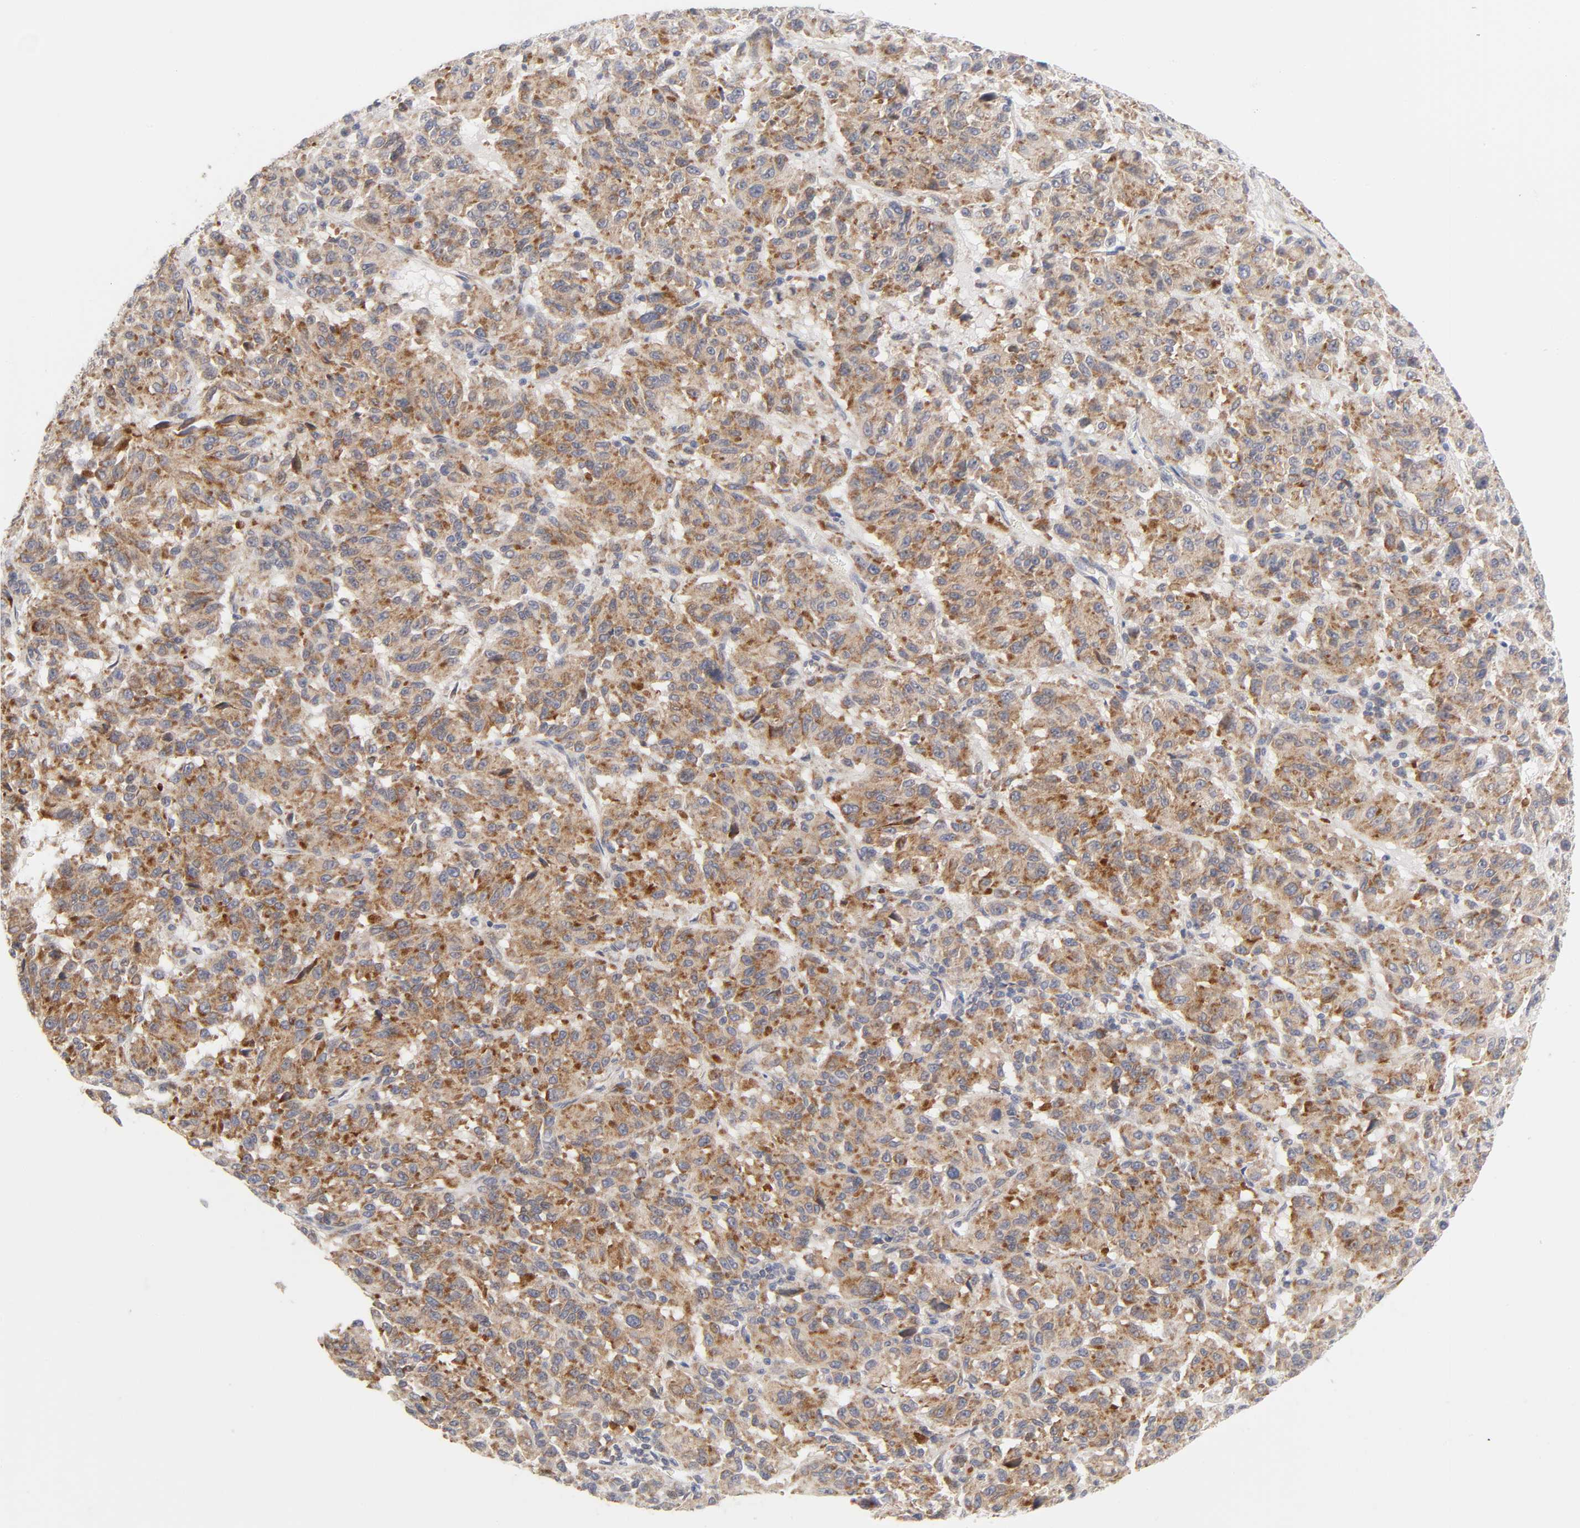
{"staining": {"intensity": "moderate", "quantity": ">75%", "location": "cytoplasmic/membranous"}, "tissue": "melanoma", "cell_type": "Tumor cells", "image_type": "cancer", "snomed": [{"axis": "morphology", "description": "Malignant melanoma, Metastatic site"}, {"axis": "topography", "description": "Lung"}], "caption": "Malignant melanoma (metastatic site) stained with a protein marker shows moderate staining in tumor cells.", "gene": "IL4R", "patient": {"sex": "male", "age": 64}}